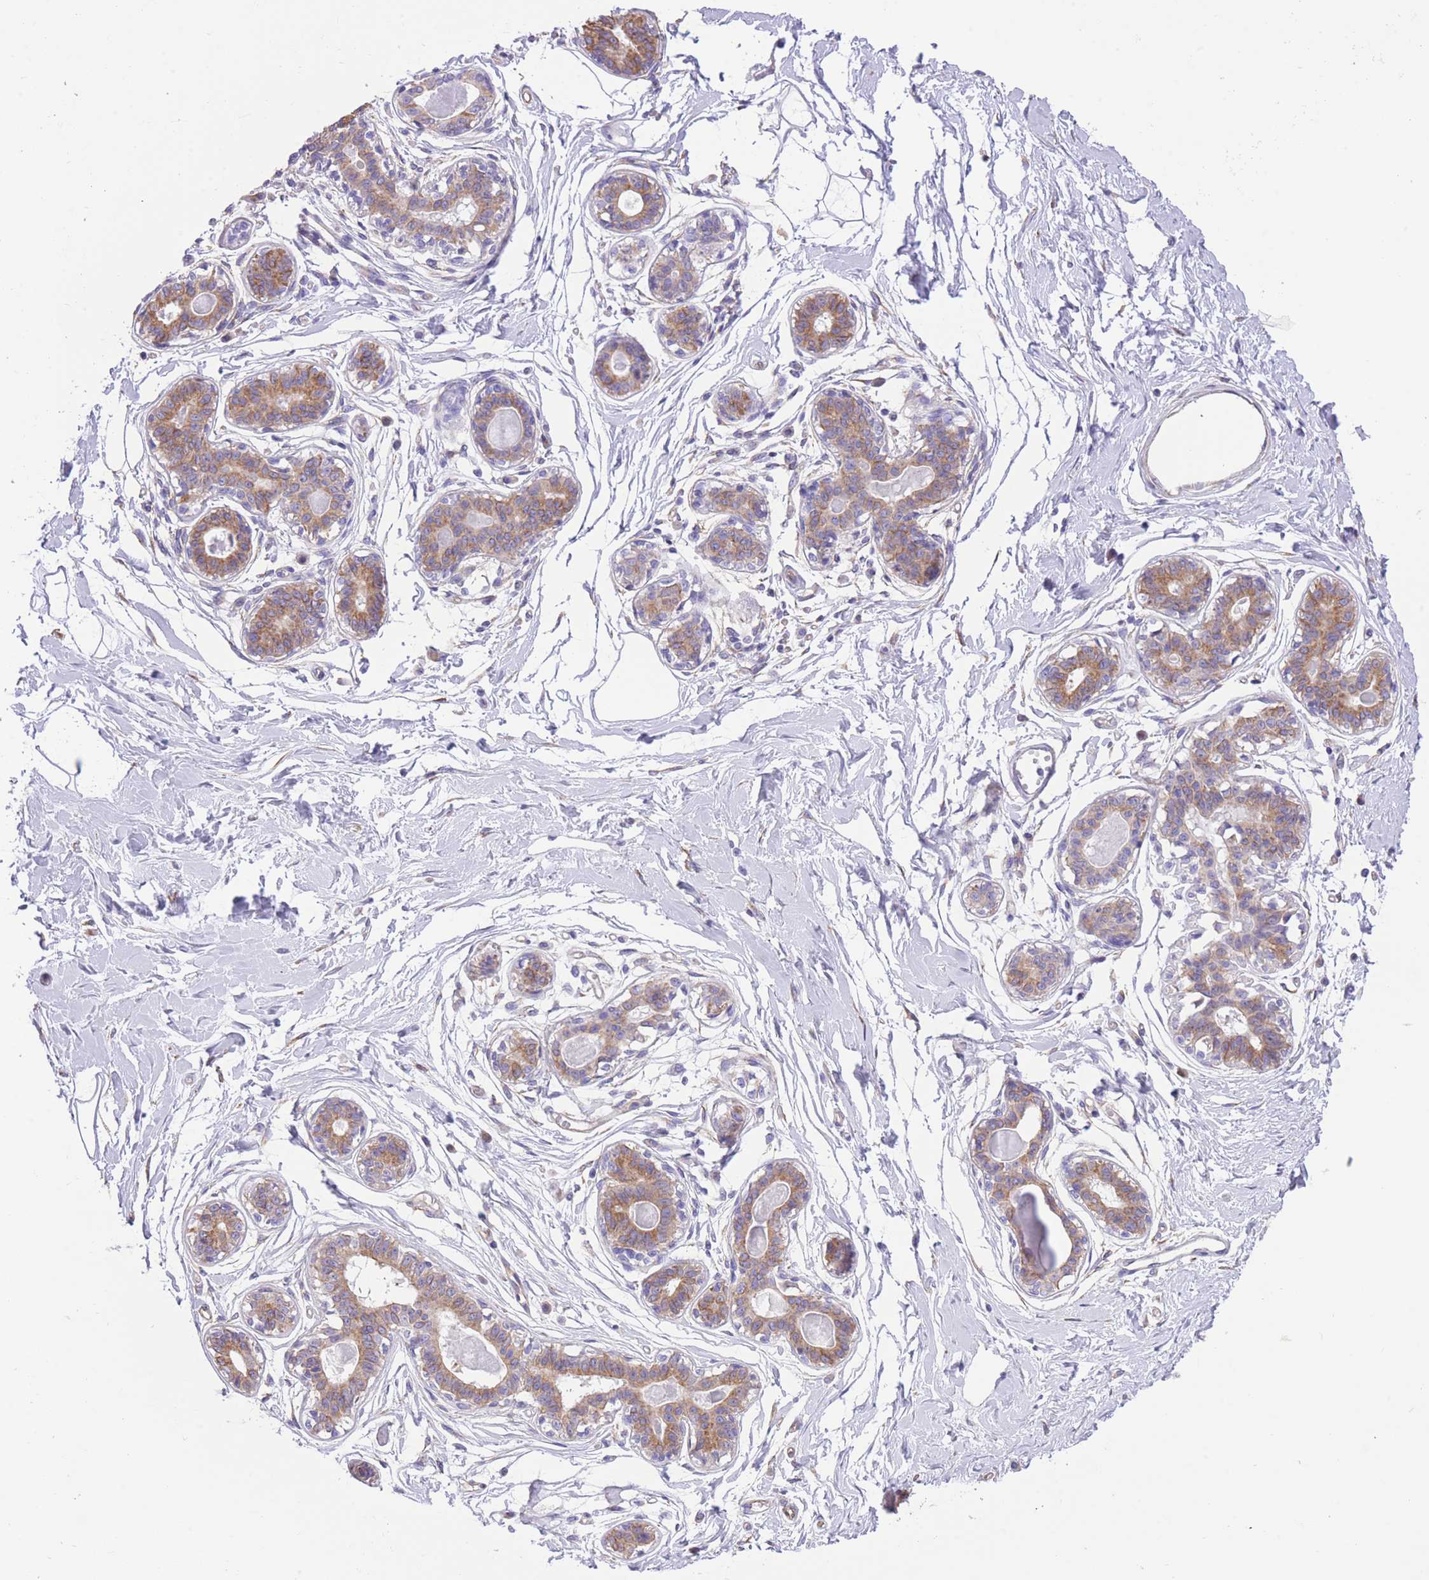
{"staining": {"intensity": "negative", "quantity": "none", "location": "none"}, "tissue": "breast", "cell_type": "Adipocytes", "image_type": "normal", "snomed": [{"axis": "morphology", "description": "Normal tissue, NOS"}, {"axis": "topography", "description": "Breast"}], "caption": "IHC image of normal breast stained for a protein (brown), which shows no positivity in adipocytes.", "gene": "RHOU", "patient": {"sex": "female", "age": 45}}